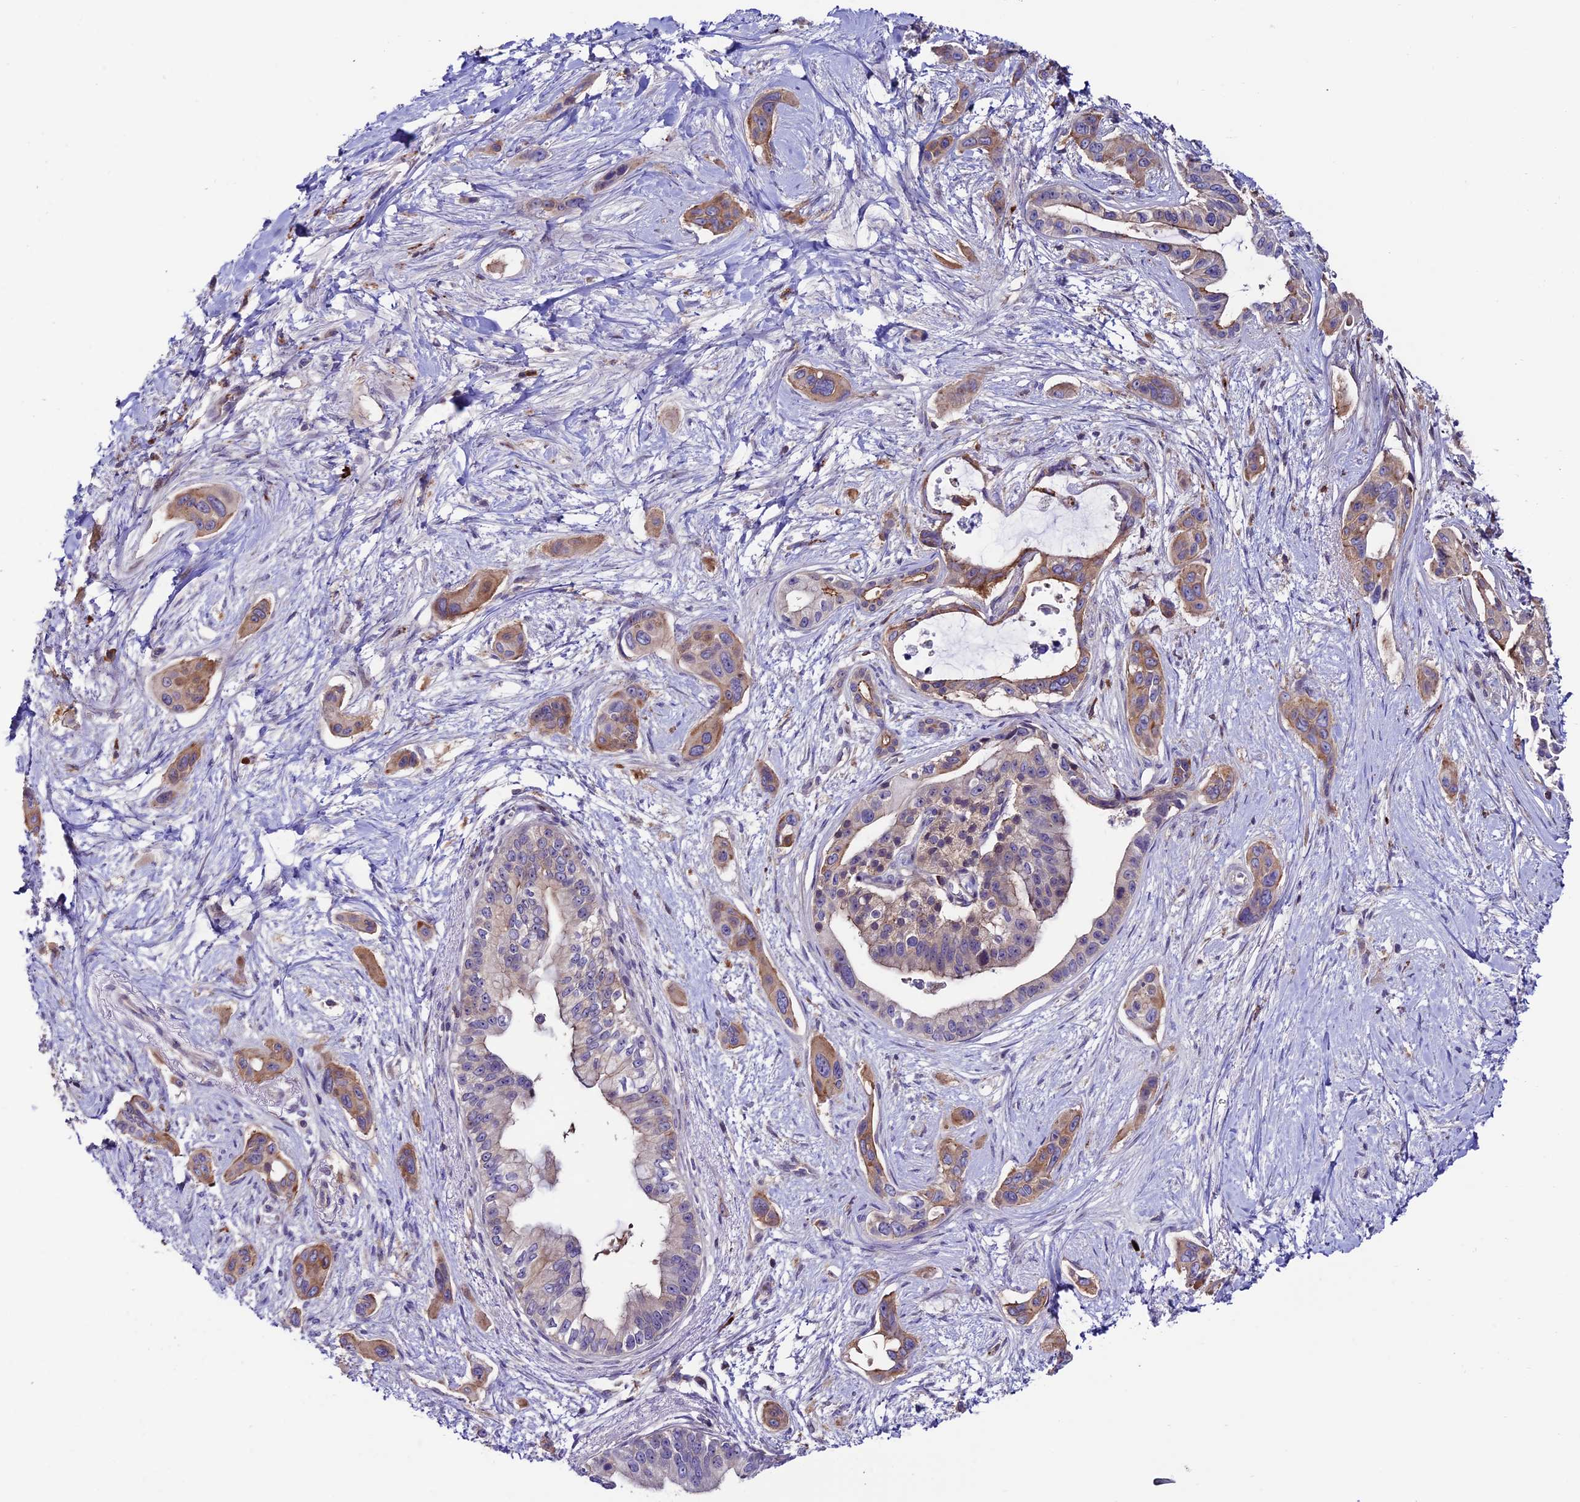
{"staining": {"intensity": "moderate", "quantity": "25%-75%", "location": "cytoplasmic/membranous"}, "tissue": "pancreatic cancer", "cell_type": "Tumor cells", "image_type": "cancer", "snomed": [{"axis": "morphology", "description": "Adenocarcinoma, NOS"}, {"axis": "topography", "description": "Pancreas"}], "caption": "IHC staining of pancreatic cancer, which demonstrates medium levels of moderate cytoplasmic/membranous expression in approximately 25%-75% of tumor cells indicating moderate cytoplasmic/membranous protein positivity. The staining was performed using DAB (3,3'-diaminobenzidine) (brown) for protein detection and nuclei were counterstained in hematoxylin (blue).", "gene": "ARHGEF18", "patient": {"sex": "male", "age": 72}}